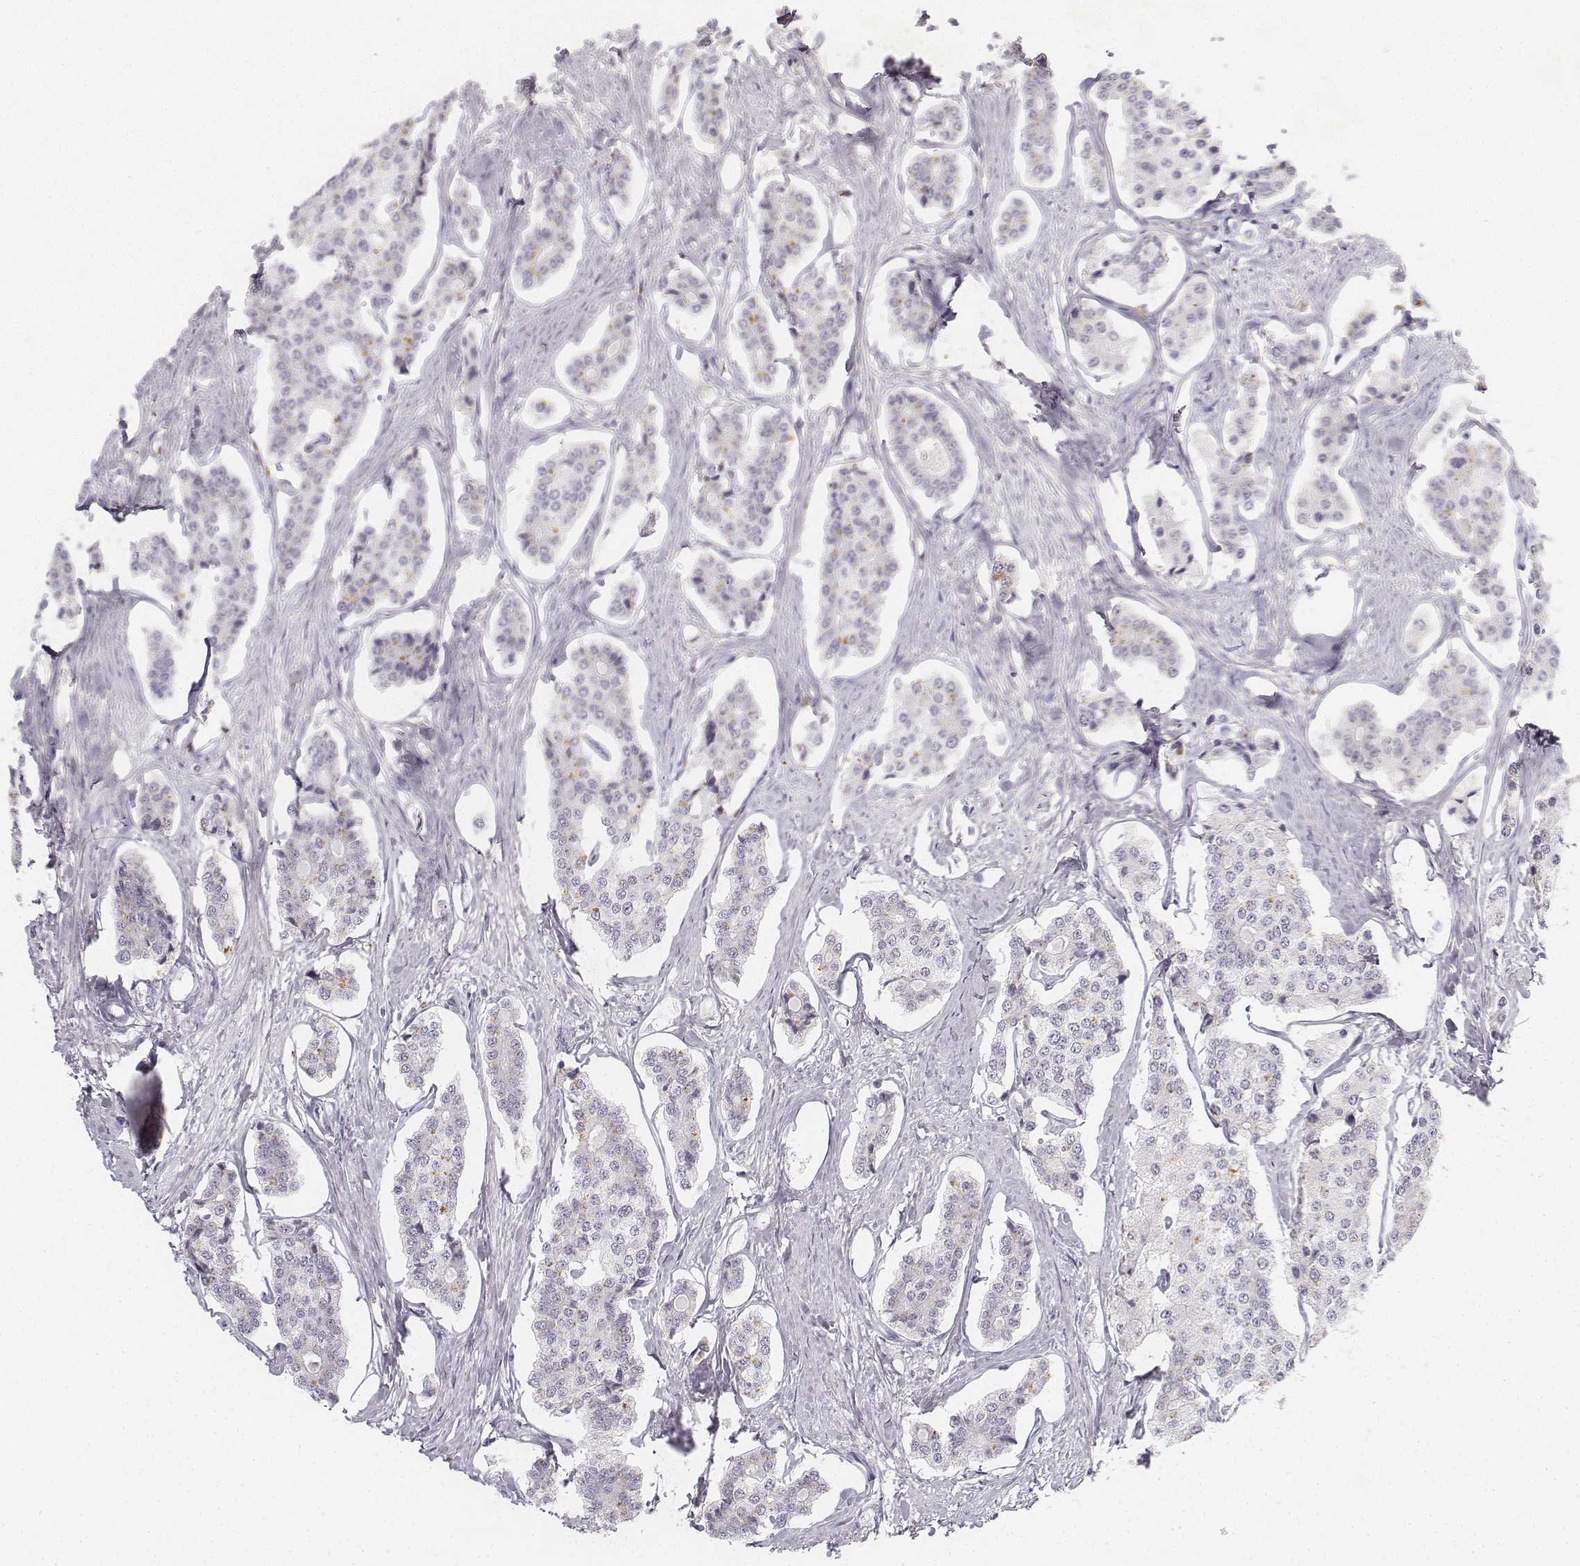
{"staining": {"intensity": "negative", "quantity": "none", "location": "none"}, "tissue": "carcinoid", "cell_type": "Tumor cells", "image_type": "cancer", "snomed": [{"axis": "morphology", "description": "Carcinoid, malignant, NOS"}, {"axis": "topography", "description": "Small intestine"}], "caption": "A high-resolution image shows immunohistochemistry (IHC) staining of malignant carcinoid, which demonstrates no significant expression in tumor cells.", "gene": "KRT84", "patient": {"sex": "female", "age": 65}}